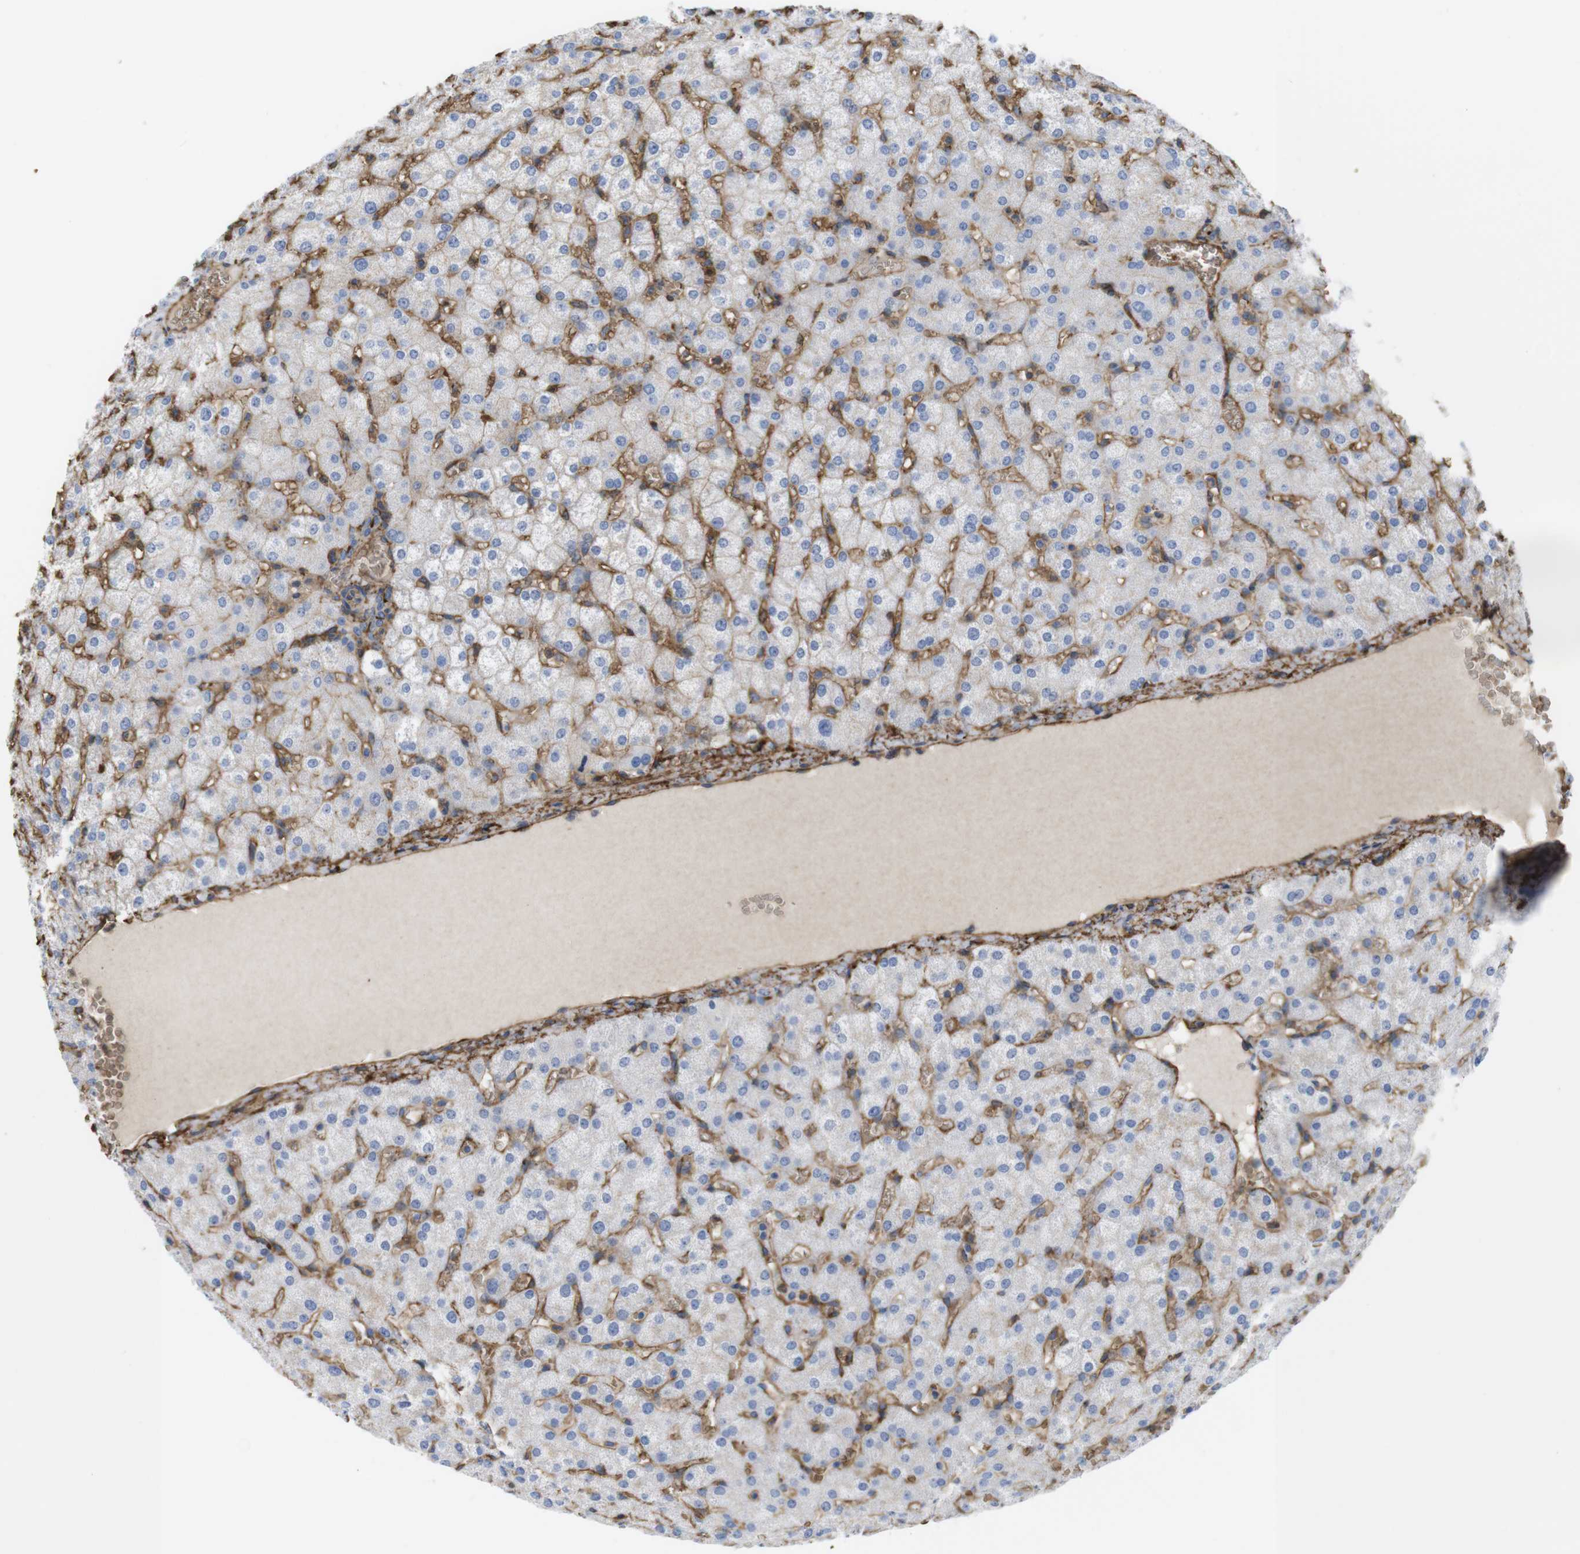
{"staining": {"intensity": "moderate", "quantity": "25%-75%", "location": "cytoplasmic/membranous"}, "tissue": "liver", "cell_type": "Cholangiocytes", "image_type": "normal", "snomed": [{"axis": "morphology", "description": "Normal tissue, NOS"}, {"axis": "topography", "description": "Liver"}], "caption": "This is a photomicrograph of immunohistochemistry staining of benign liver, which shows moderate expression in the cytoplasmic/membranous of cholangiocytes.", "gene": "CYBRD1", "patient": {"sex": "female", "age": 32}}